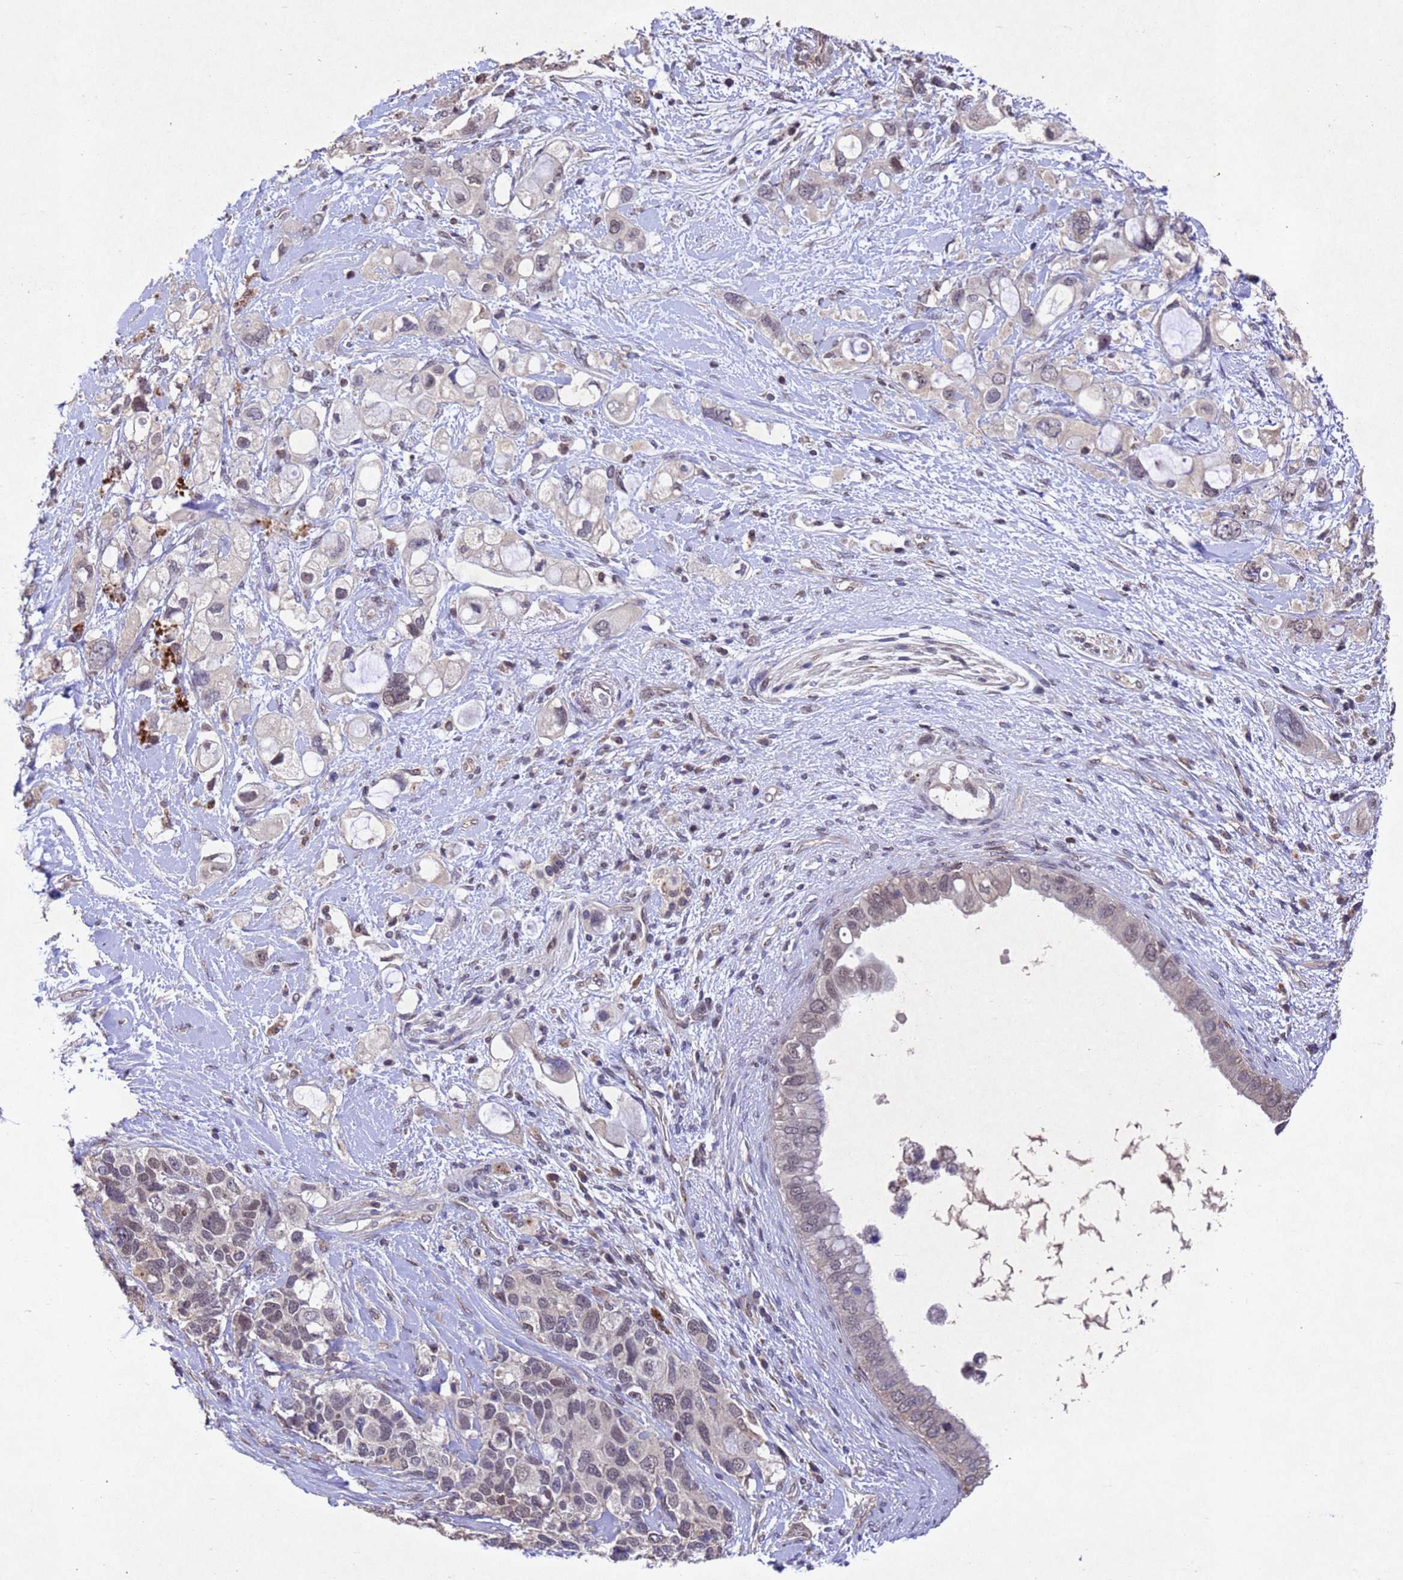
{"staining": {"intensity": "moderate", "quantity": "25%-75%", "location": "nuclear"}, "tissue": "pancreatic cancer", "cell_type": "Tumor cells", "image_type": "cancer", "snomed": [{"axis": "morphology", "description": "Adenocarcinoma, NOS"}, {"axis": "topography", "description": "Pancreas"}], "caption": "IHC staining of pancreatic cancer (adenocarcinoma), which exhibits medium levels of moderate nuclear expression in approximately 25%-75% of tumor cells indicating moderate nuclear protein positivity. The staining was performed using DAB (brown) for protein detection and nuclei were counterstained in hematoxylin (blue).", "gene": "TBK1", "patient": {"sex": "female", "age": 56}}